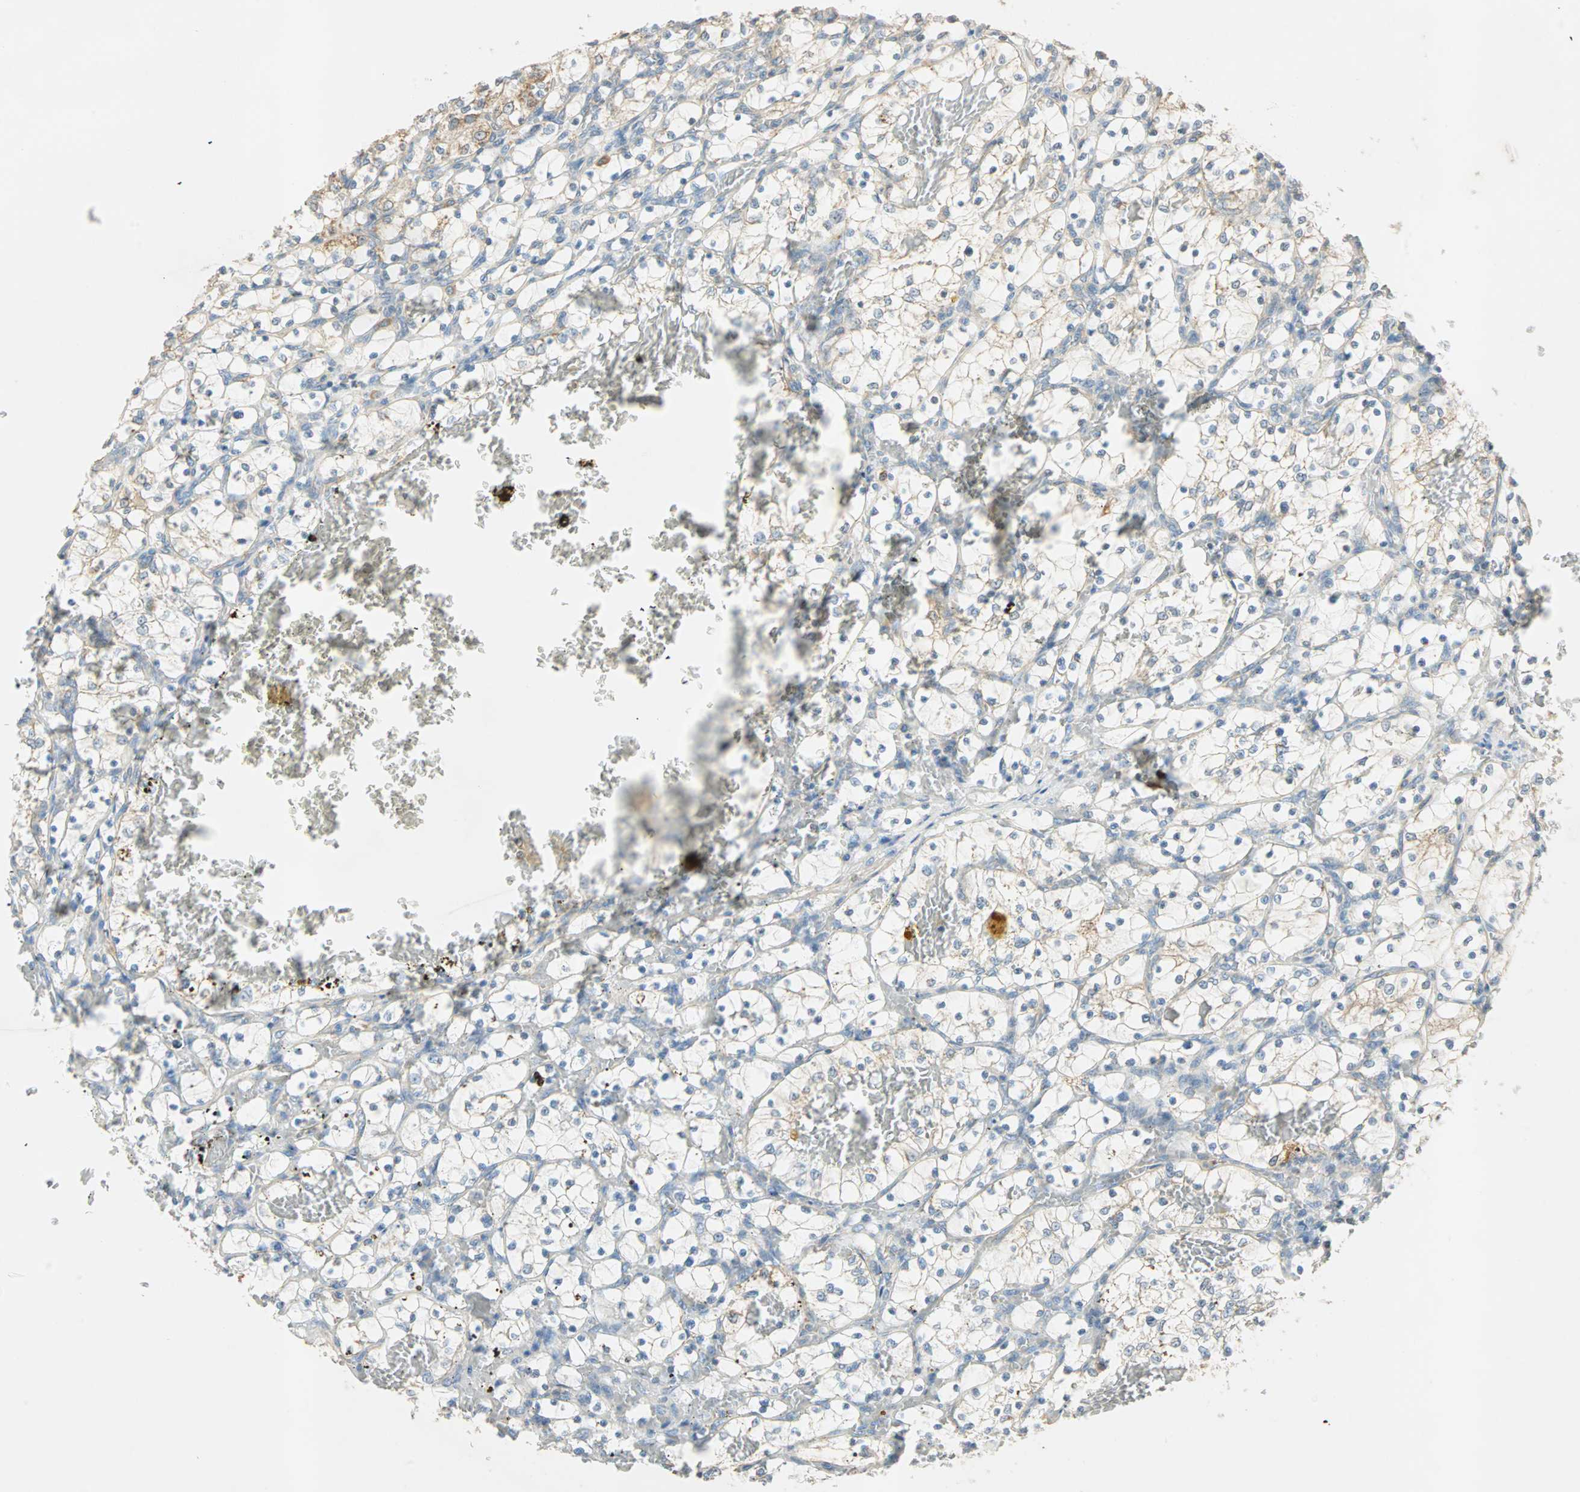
{"staining": {"intensity": "weak", "quantity": "<25%", "location": "cytoplasmic/membranous"}, "tissue": "renal cancer", "cell_type": "Tumor cells", "image_type": "cancer", "snomed": [{"axis": "morphology", "description": "Adenocarcinoma, NOS"}, {"axis": "topography", "description": "Kidney"}], "caption": "An image of human renal cancer is negative for staining in tumor cells.", "gene": "RAD18", "patient": {"sex": "female", "age": 69}}